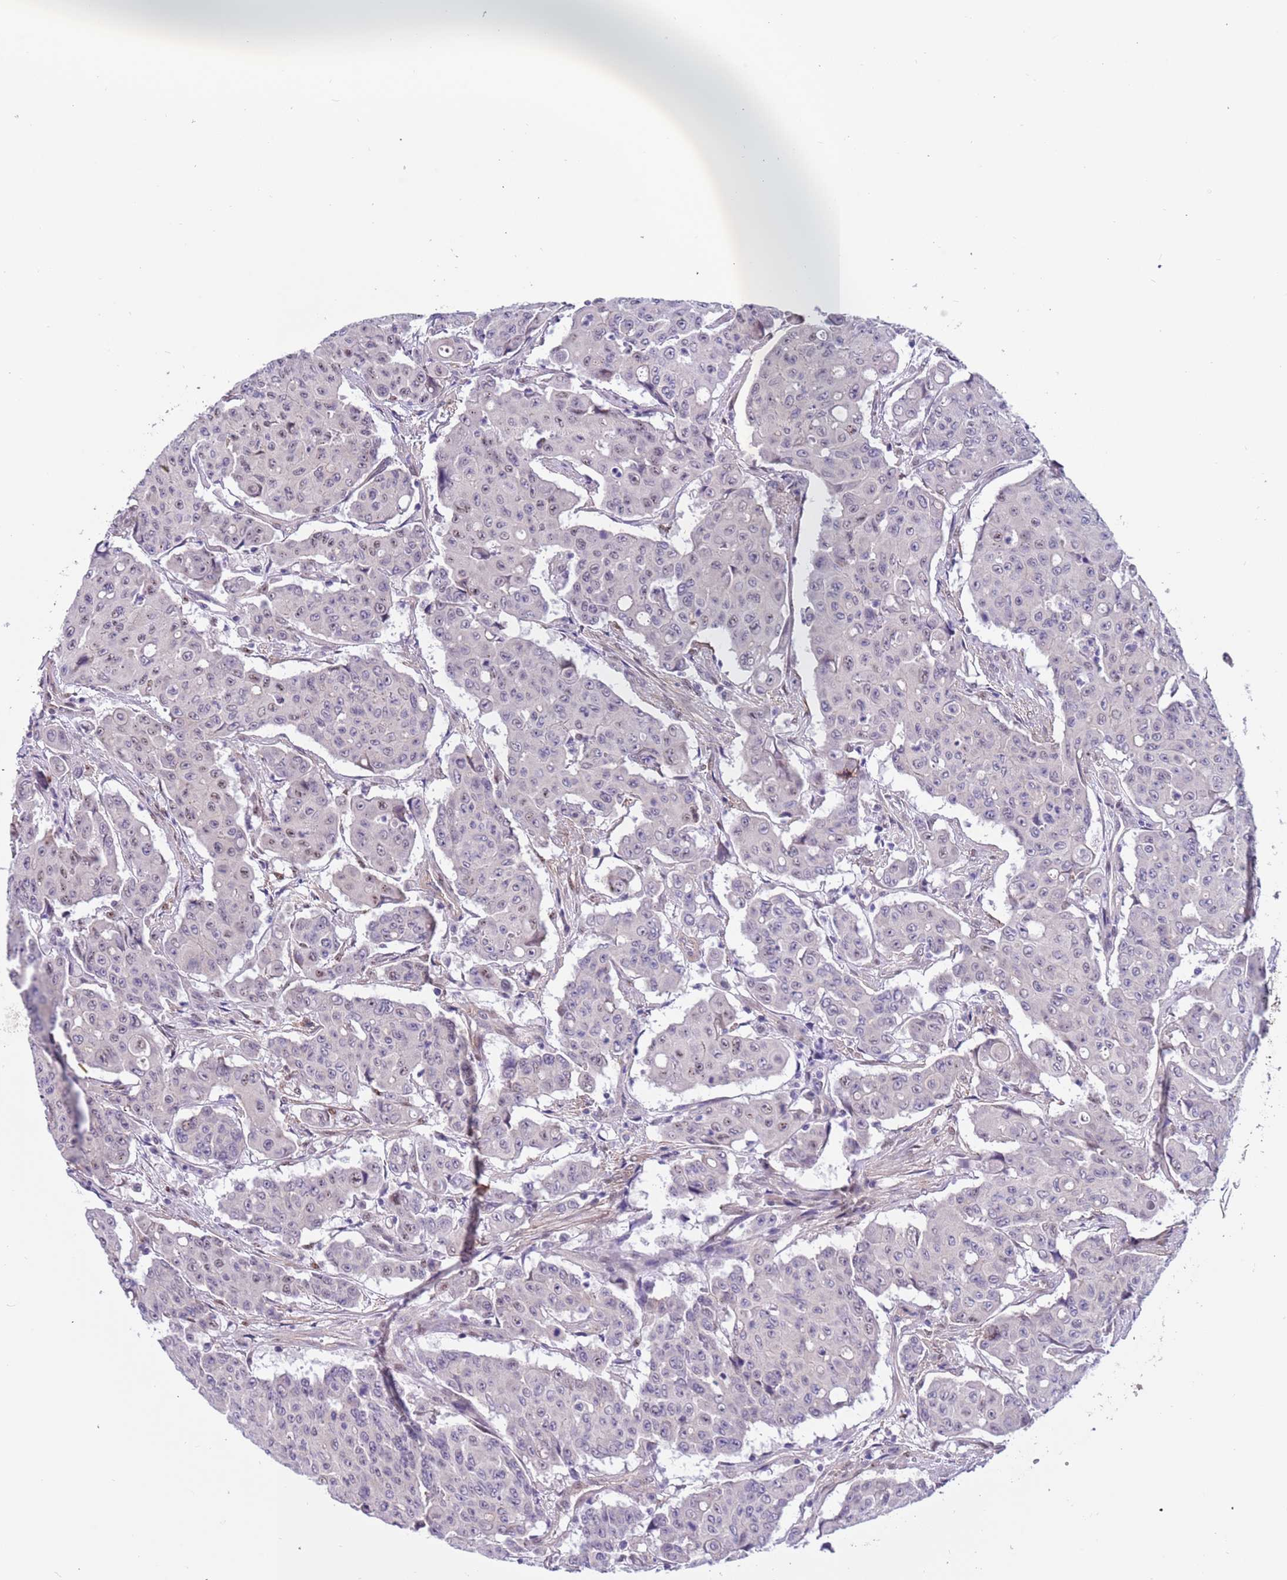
{"staining": {"intensity": "negative", "quantity": "none", "location": "none"}, "tissue": "colorectal cancer", "cell_type": "Tumor cells", "image_type": "cancer", "snomed": [{"axis": "morphology", "description": "Adenocarcinoma, NOS"}, {"axis": "topography", "description": "Colon"}], "caption": "Colorectal adenocarcinoma was stained to show a protein in brown. There is no significant positivity in tumor cells.", "gene": "PLEKHH1", "patient": {"sex": "male", "age": 51}}